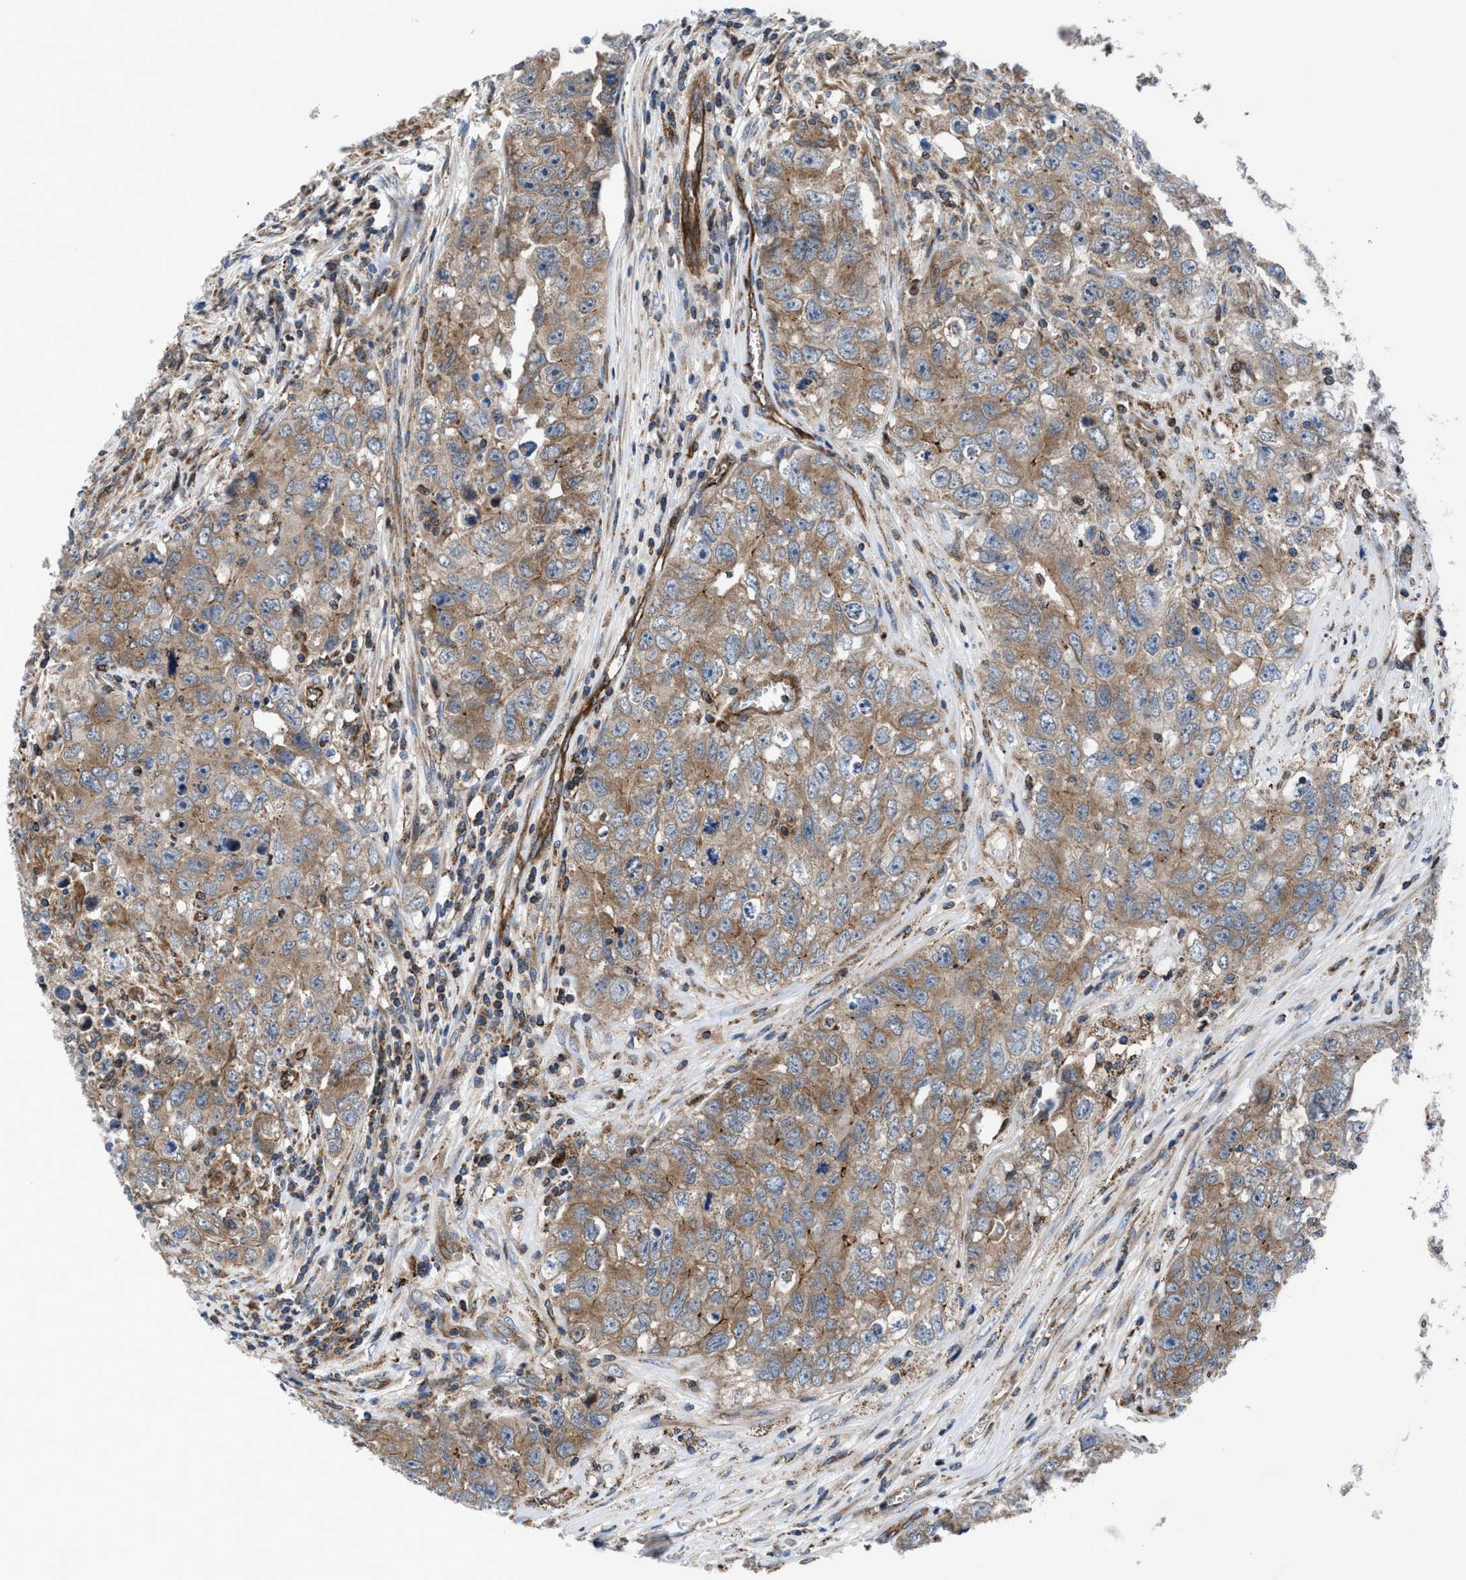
{"staining": {"intensity": "moderate", "quantity": ">75%", "location": "cytoplasmic/membranous"}, "tissue": "testis cancer", "cell_type": "Tumor cells", "image_type": "cancer", "snomed": [{"axis": "morphology", "description": "Seminoma, NOS"}, {"axis": "morphology", "description": "Carcinoma, Embryonal, NOS"}, {"axis": "topography", "description": "Testis"}], "caption": "Immunohistochemical staining of human testis embryonal carcinoma exhibits medium levels of moderate cytoplasmic/membranous positivity in about >75% of tumor cells.", "gene": "PRR15L", "patient": {"sex": "male", "age": 43}}